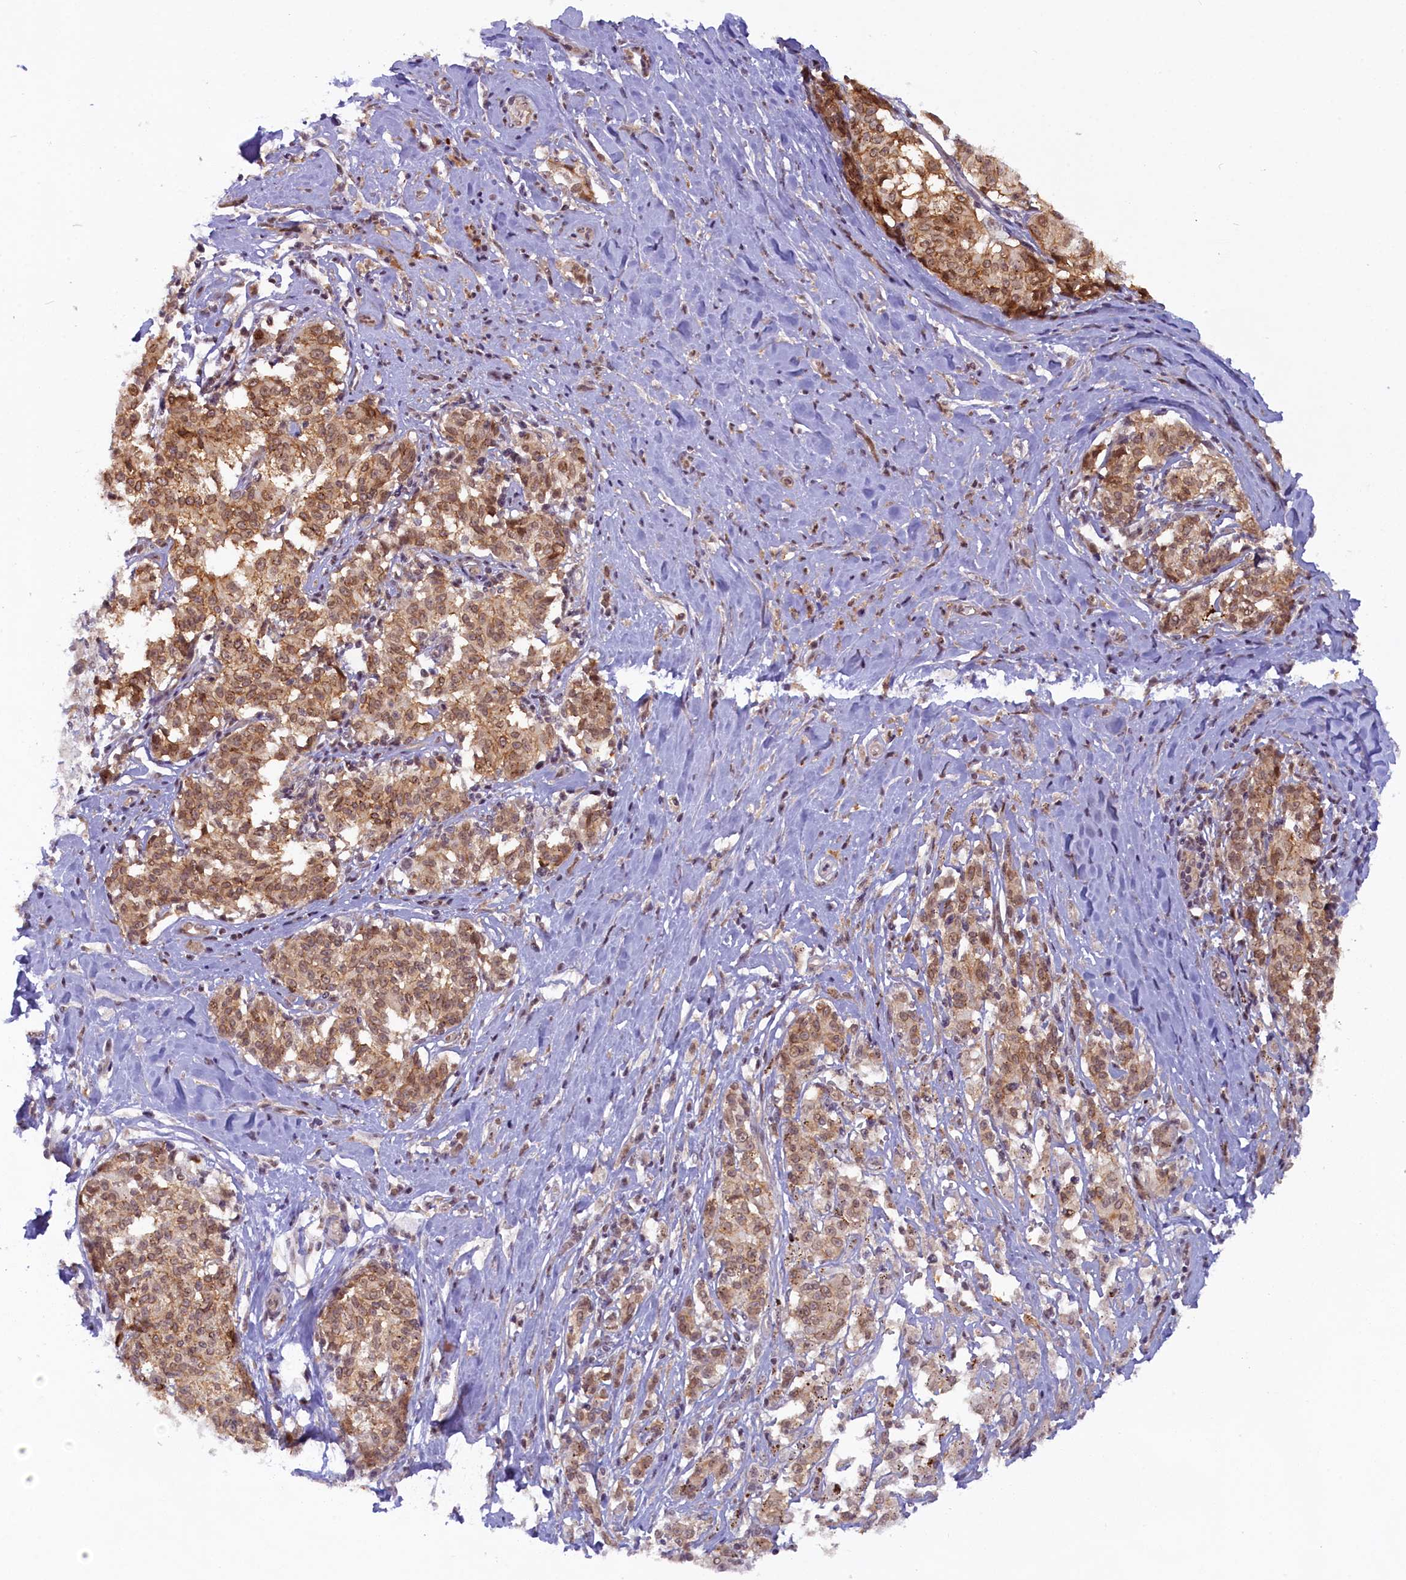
{"staining": {"intensity": "moderate", "quantity": ">75%", "location": "cytoplasmic/membranous,nuclear"}, "tissue": "melanoma", "cell_type": "Tumor cells", "image_type": "cancer", "snomed": [{"axis": "morphology", "description": "Malignant melanoma, NOS"}, {"axis": "topography", "description": "Skin"}], "caption": "Melanoma tissue shows moderate cytoplasmic/membranous and nuclear staining in about >75% of tumor cells, visualized by immunohistochemistry.", "gene": "FCHO1", "patient": {"sex": "female", "age": 72}}